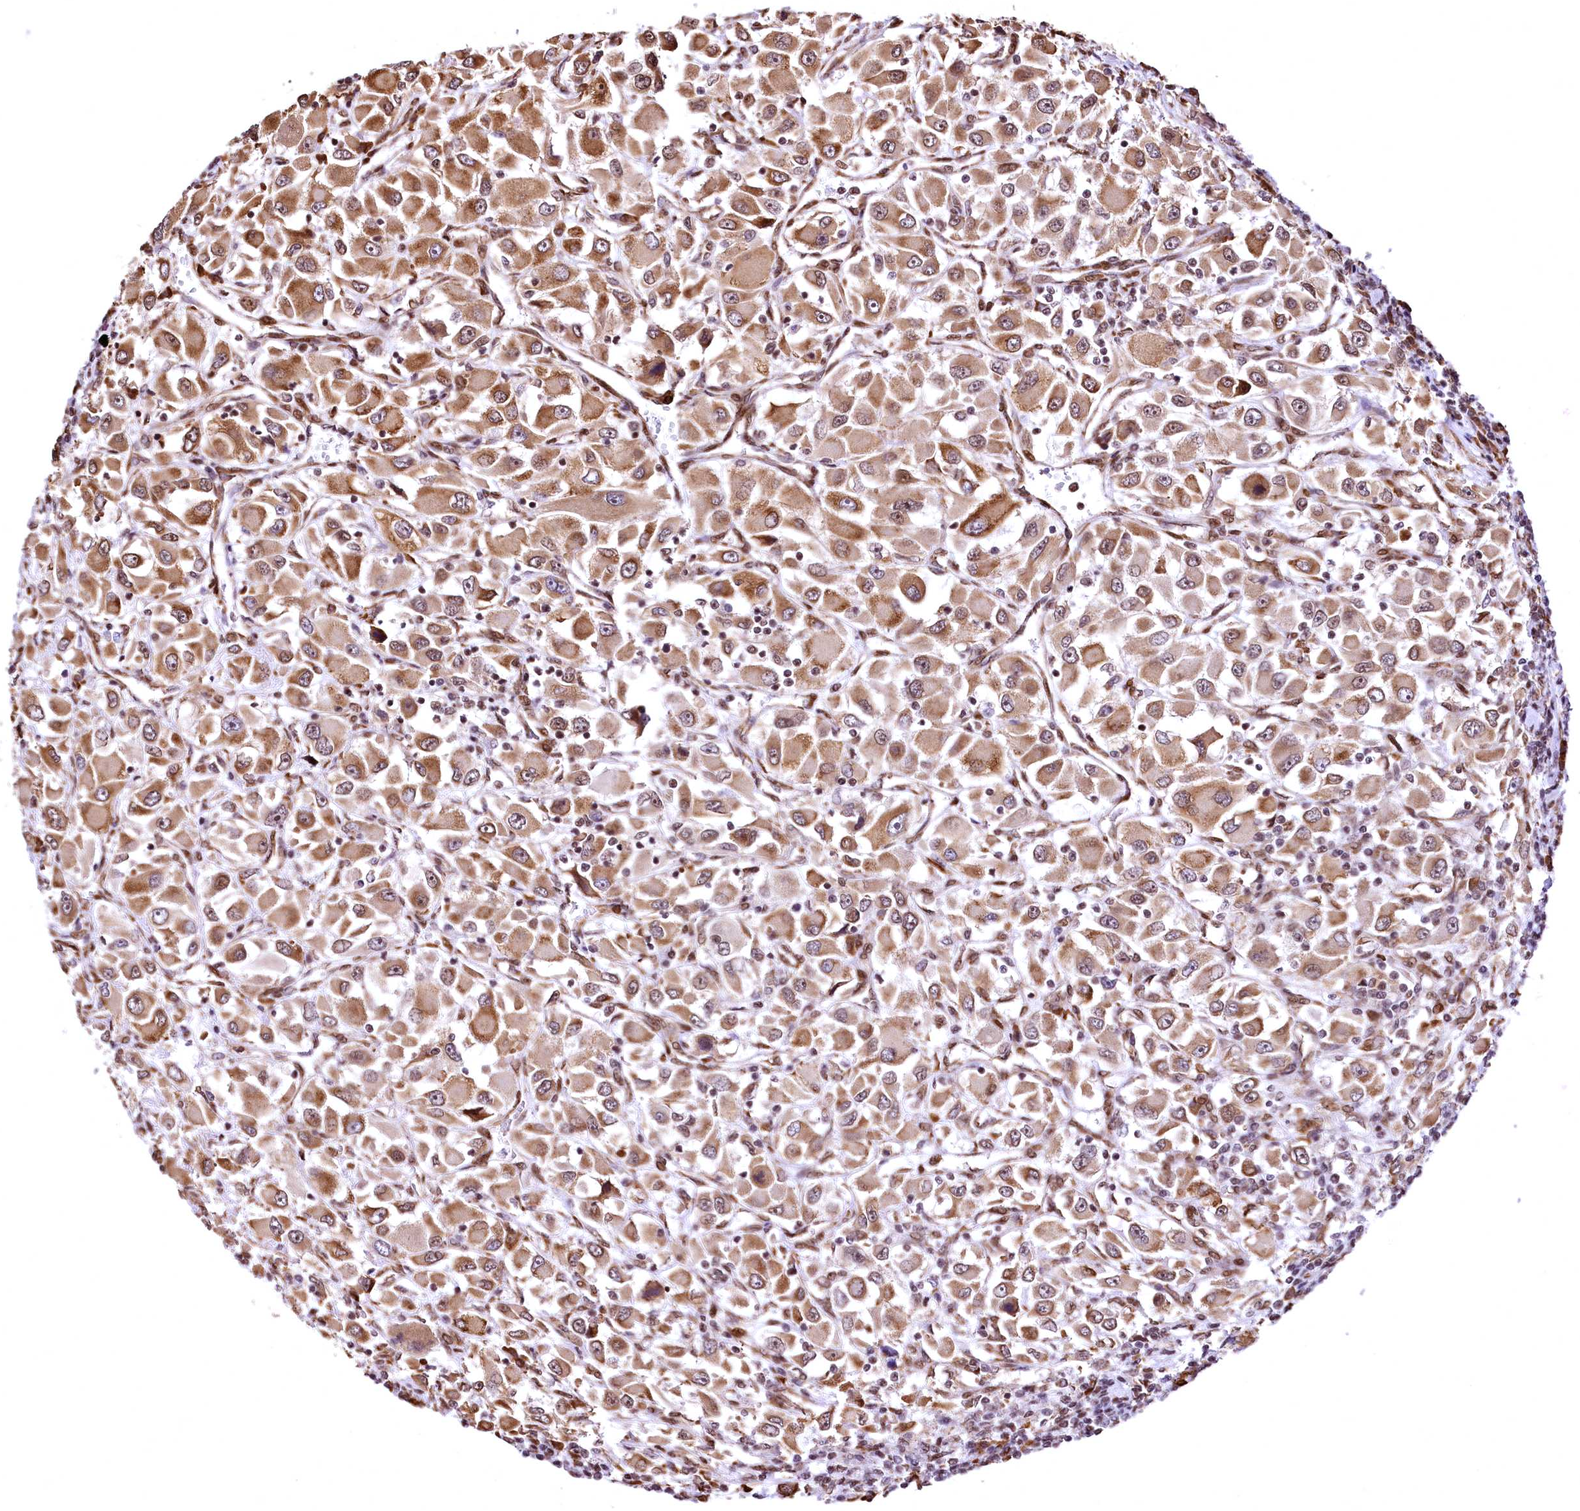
{"staining": {"intensity": "moderate", "quantity": ">75%", "location": "cytoplasmic/membranous"}, "tissue": "renal cancer", "cell_type": "Tumor cells", "image_type": "cancer", "snomed": [{"axis": "morphology", "description": "Adenocarcinoma, NOS"}, {"axis": "topography", "description": "Kidney"}], "caption": "An image showing moderate cytoplasmic/membranous staining in approximately >75% of tumor cells in renal cancer (adenocarcinoma), as visualized by brown immunohistochemical staining.", "gene": "PDS5B", "patient": {"sex": "female", "age": 52}}